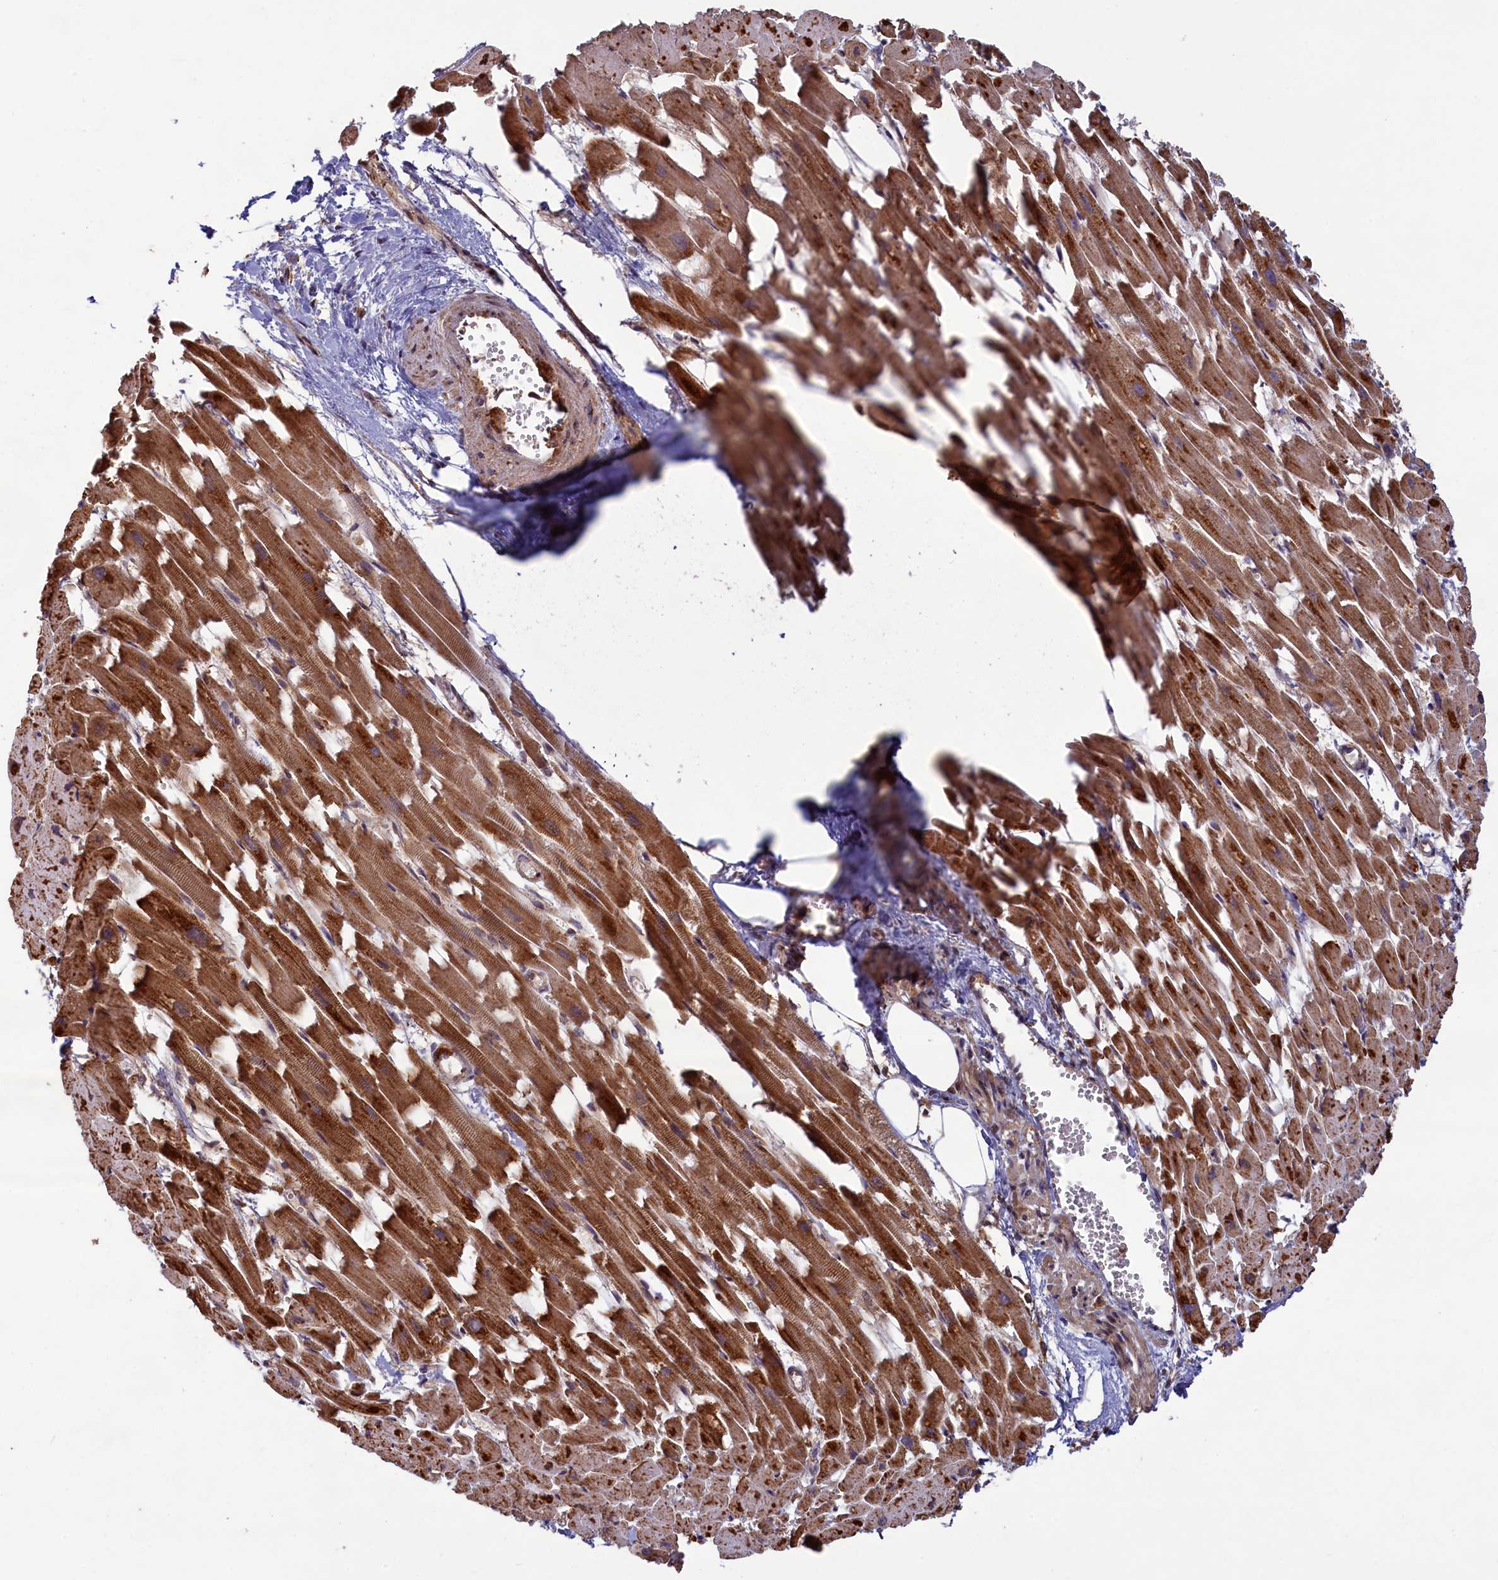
{"staining": {"intensity": "moderate", "quantity": ">75%", "location": "cytoplasmic/membranous,nuclear"}, "tissue": "heart muscle", "cell_type": "Cardiomyocytes", "image_type": "normal", "snomed": [{"axis": "morphology", "description": "Normal tissue, NOS"}, {"axis": "topography", "description": "Heart"}], "caption": "This image displays immunohistochemistry staining of unremarkable heart muscle, with medium moderate cytoplasmic/membranous,nuclear staining in approximately >75% of cardiomyocytes.", "gene": "NAE1", "patient": {"sex": "female", "age": 64}}